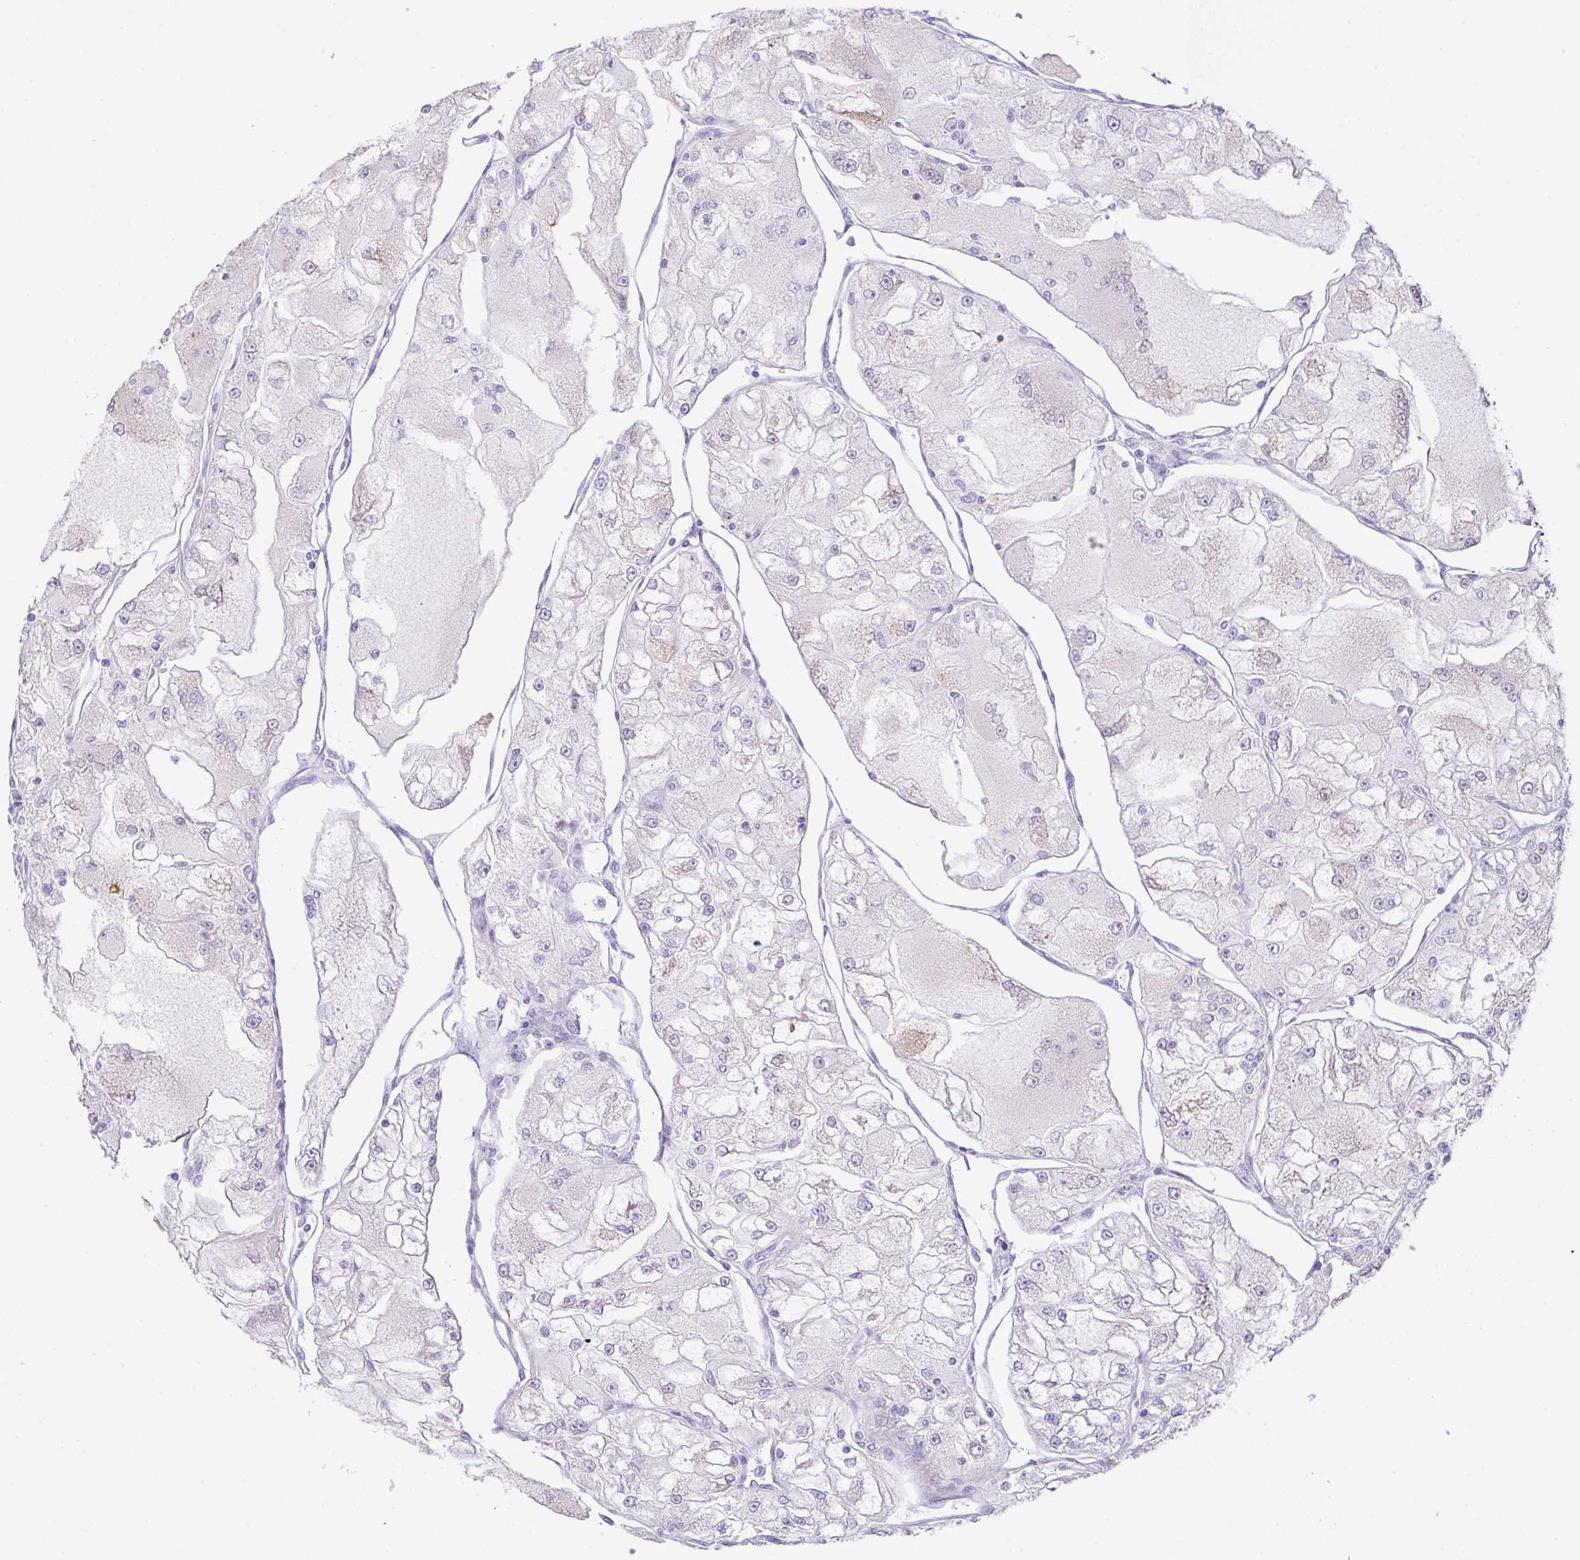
{"staining": {"intensity": "negative", "quantity": "none", "location": "none"}, "tissue": "renal cancer", "cell_type": "Tumor cells", "image_type": "cancer", "snomed": [{"axis": "morphology", "description": "Adenocarcinoma, NOS"}, {"axis": "topography", "description": "Kidney"}], "caption": "Immunohistochemical staining of human adenocarcinoma (renal) displays no significant expression in tumor cells.", "gene": "CST11", "patient": {"sex": "female", "age": 72}}